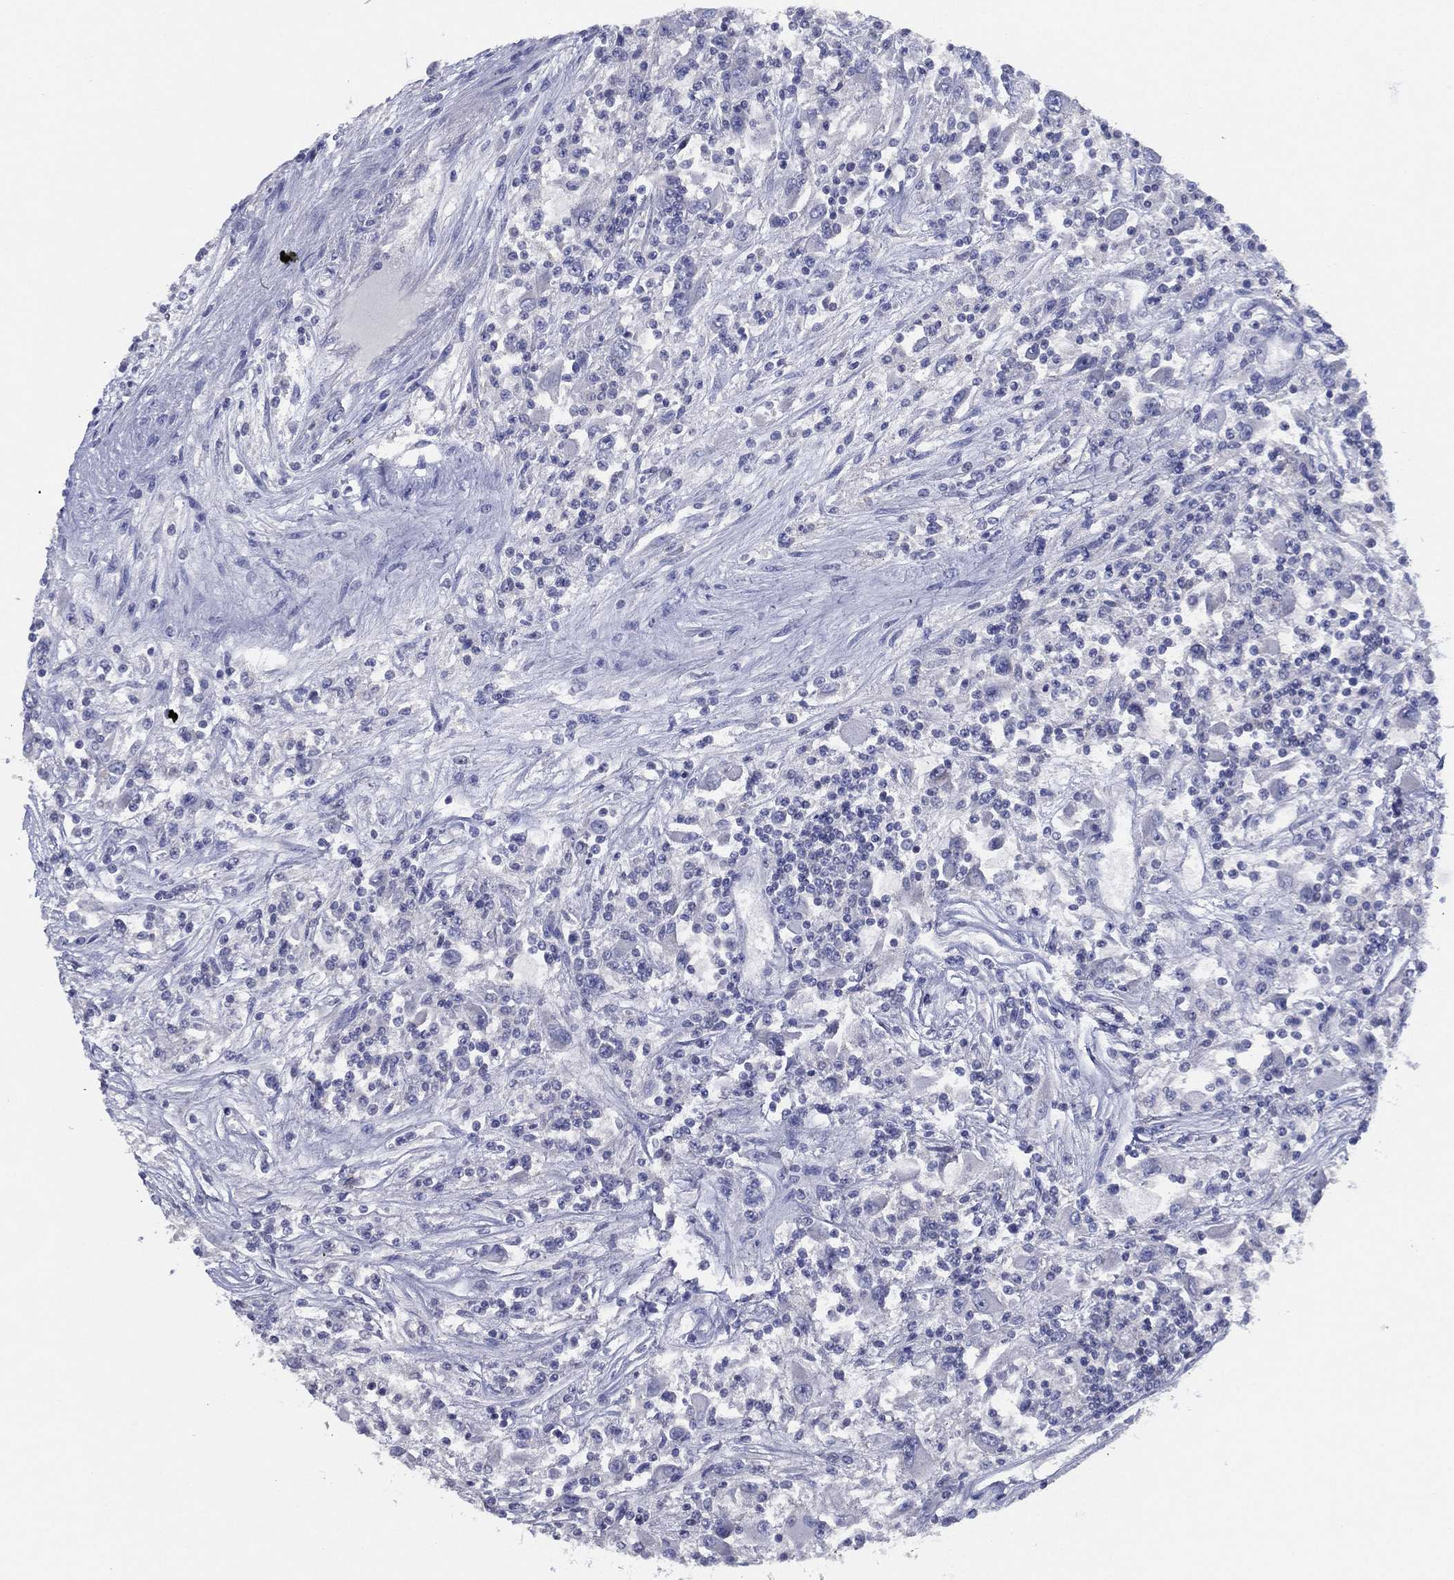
{"staining": {"intensity": "negative", "quantity": "none", "location": "none"}, "tissue": "renal cancer", "cell_type": "Tumor cells", "image_type": "cancer", "snomed": [{"axis": "morphology", "description": "Adenocarcinoma, NOS"}, {"axis": "topography", "description": "Kidney"}], "caption": "IHC image of neoplastic tissue: human renal cancer stained with DAB (3,3'-diaminobenzidine) reveals no significant protein staining in tumor cells.", "gene": "SLC13A4", "patient": {"sex": "female", "age": 67}}